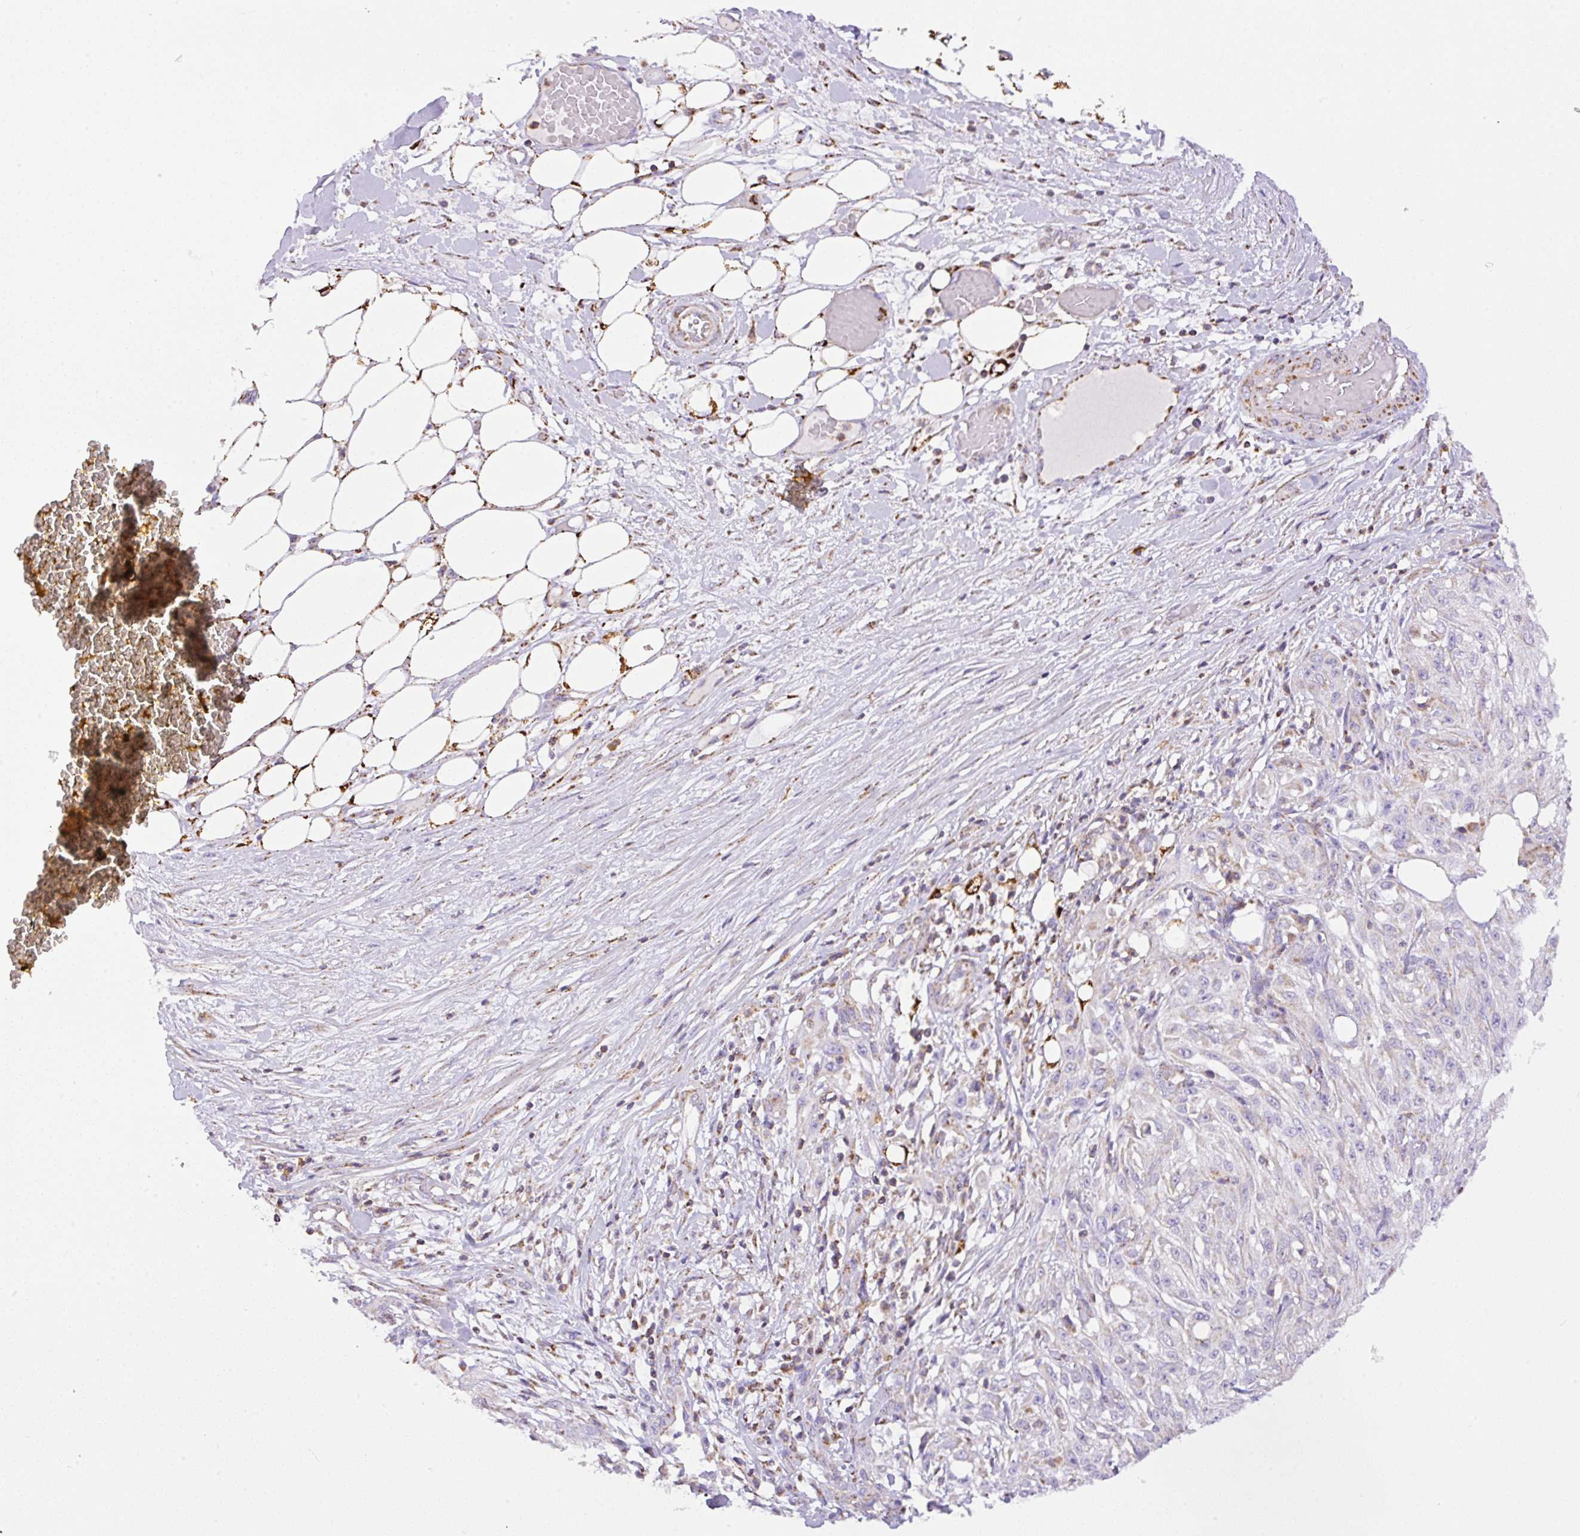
{"staining": {"intensity": "negative", "quantity": "none", "location": "none"}, "tissue": "skin cancer", "cell_type": "Tumor cells", "image_type": "cancer", "snomed": [{"axis": "morphology", "description": "Squamous cell carcinoma, NOS"}, {"axis": "morphology", "description": "Squamous cell carcinoma, metastatic, NOS"}, {"axis": "topography", "description": "Skin"}, {"axis": "topography", "description": "Lymph node"}], "caption": "Tumor cells are negative for protein expression in human skin cancer.", "gene": "NF1", "patient": {"sex": "male", "age": 75}}